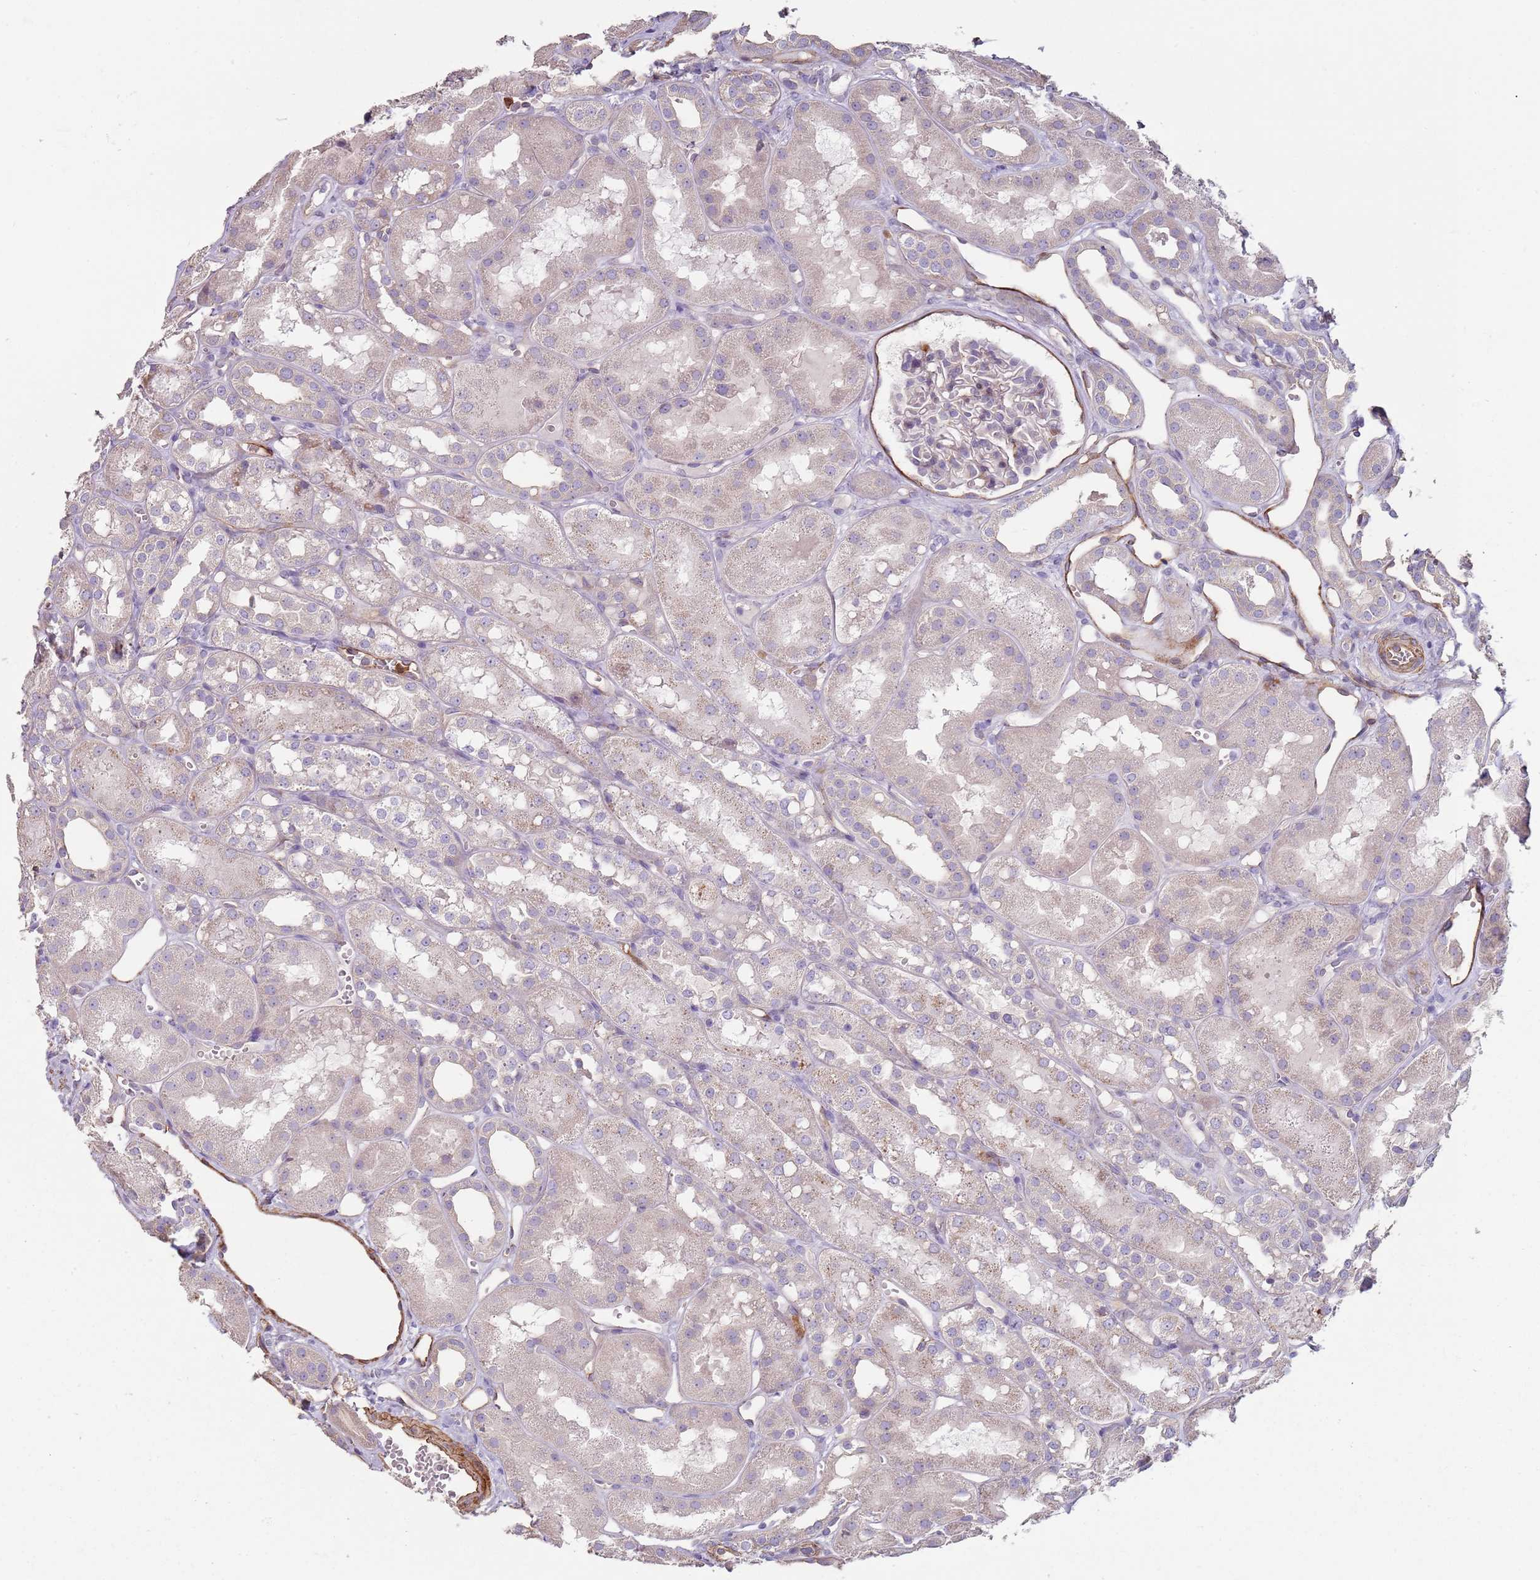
{"staining": {"intensity": "negative", "quantity": "none", "location": "none"}, "tissue": "kidney", "cell_type": "Cells in glomeruli", "image_type": "normal", "snomed": [{"axis": "morphology", "description": "Normal tissue, NOS"}, {"axis": "topography", "description": "Kidney"}], "caption": "The micrograph displays no significant expression in cells in glomeruli of kidney.", "gene": "PHLPP2", "patient": {"sex": "male", "age": 16}}